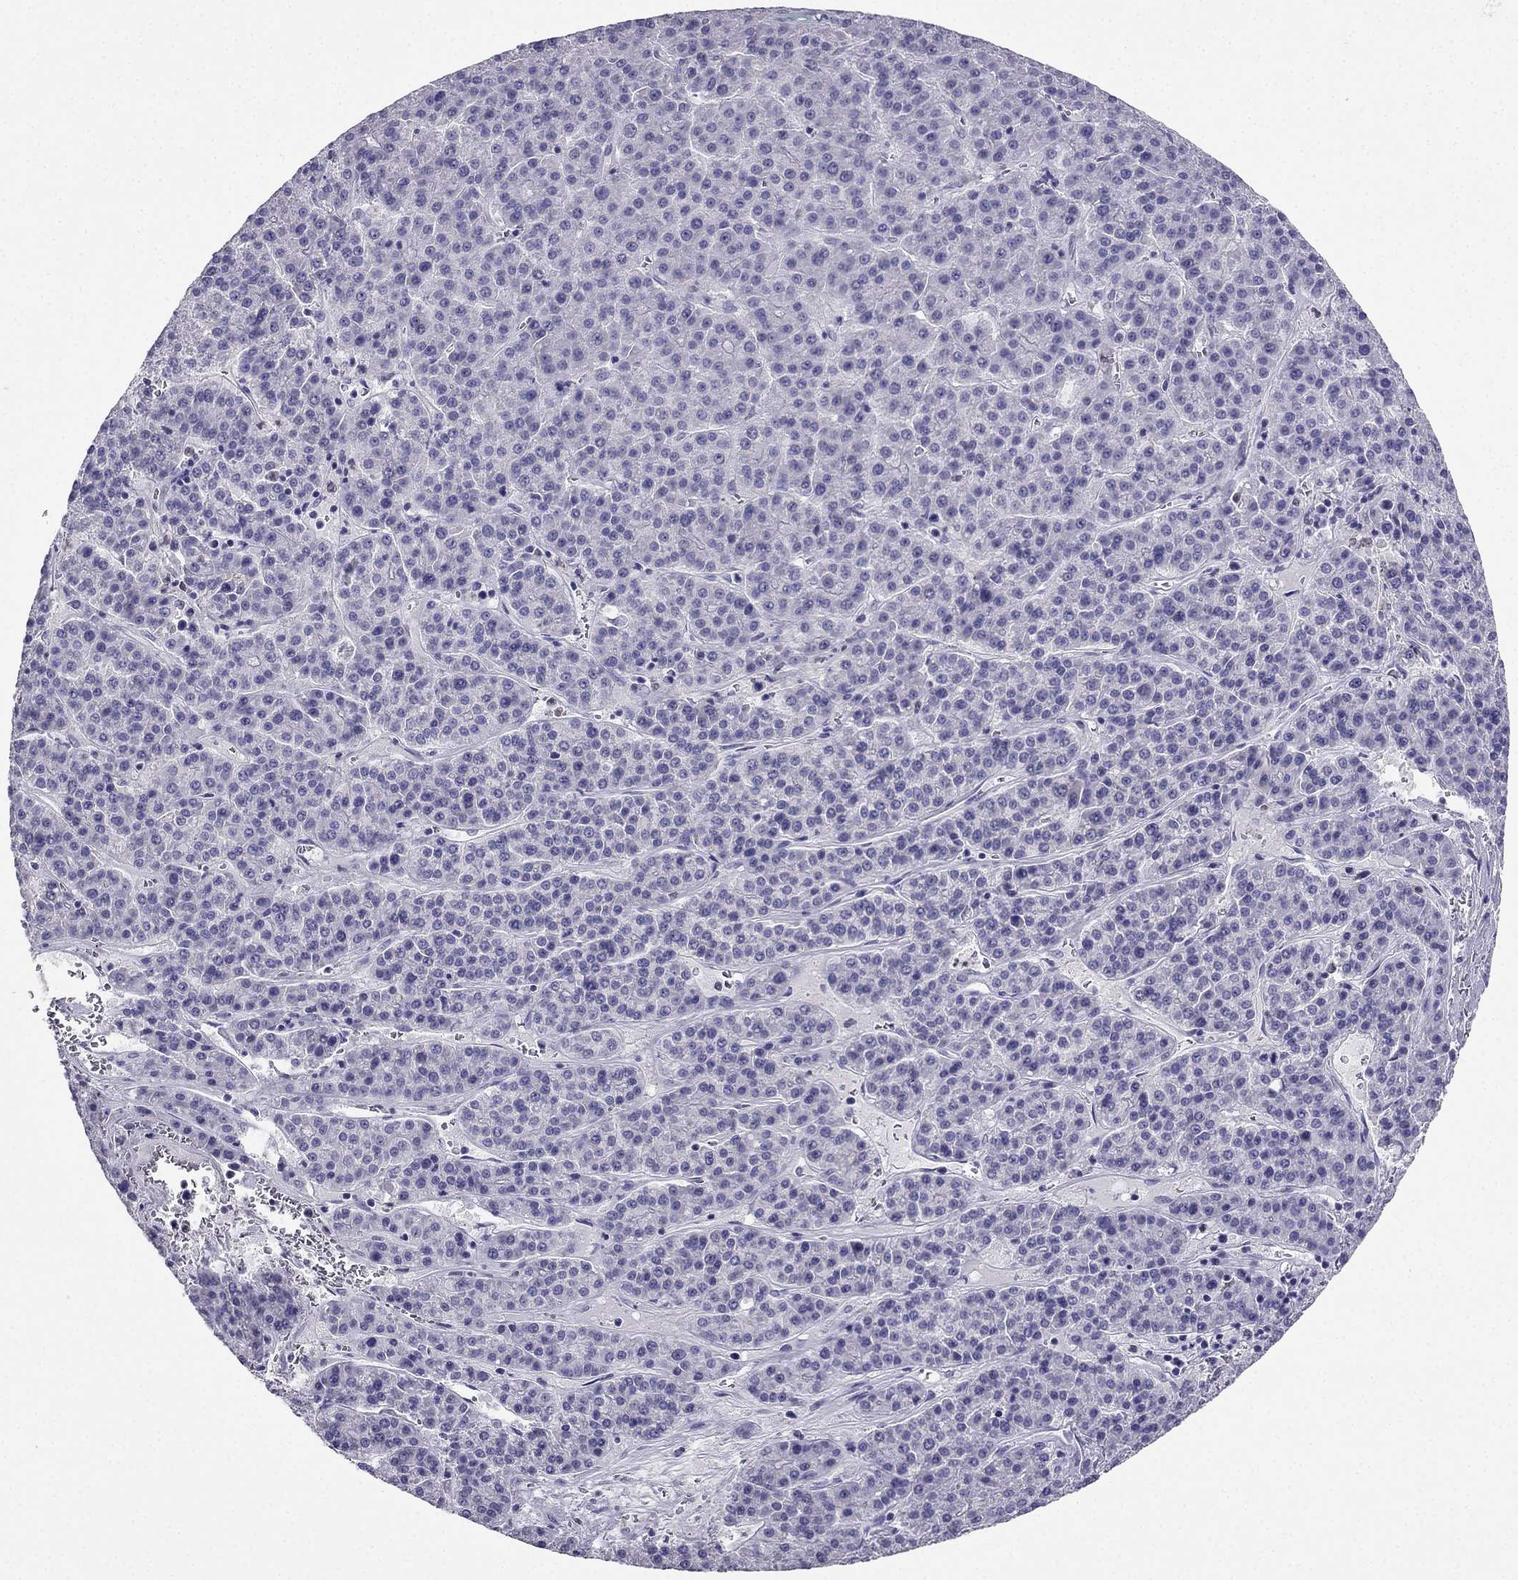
{"staining": {"intensity": "negative", "quantity": "none", "location": "none"}, "tissue": "liver cancer", "cell_type": "Tumor cells", "image_type": "cancer", "snomed": [{"axis": "morphology", "description": "Carcinoma, Hepatocellular, NOS"}, {"axis": "topography", "description": "Liver"}], "caption": "Tumor cells are negative for brown protein staining in liver cancer.", "gene": "ARID3A", "patient": {"sex": "female", "age": 58}}